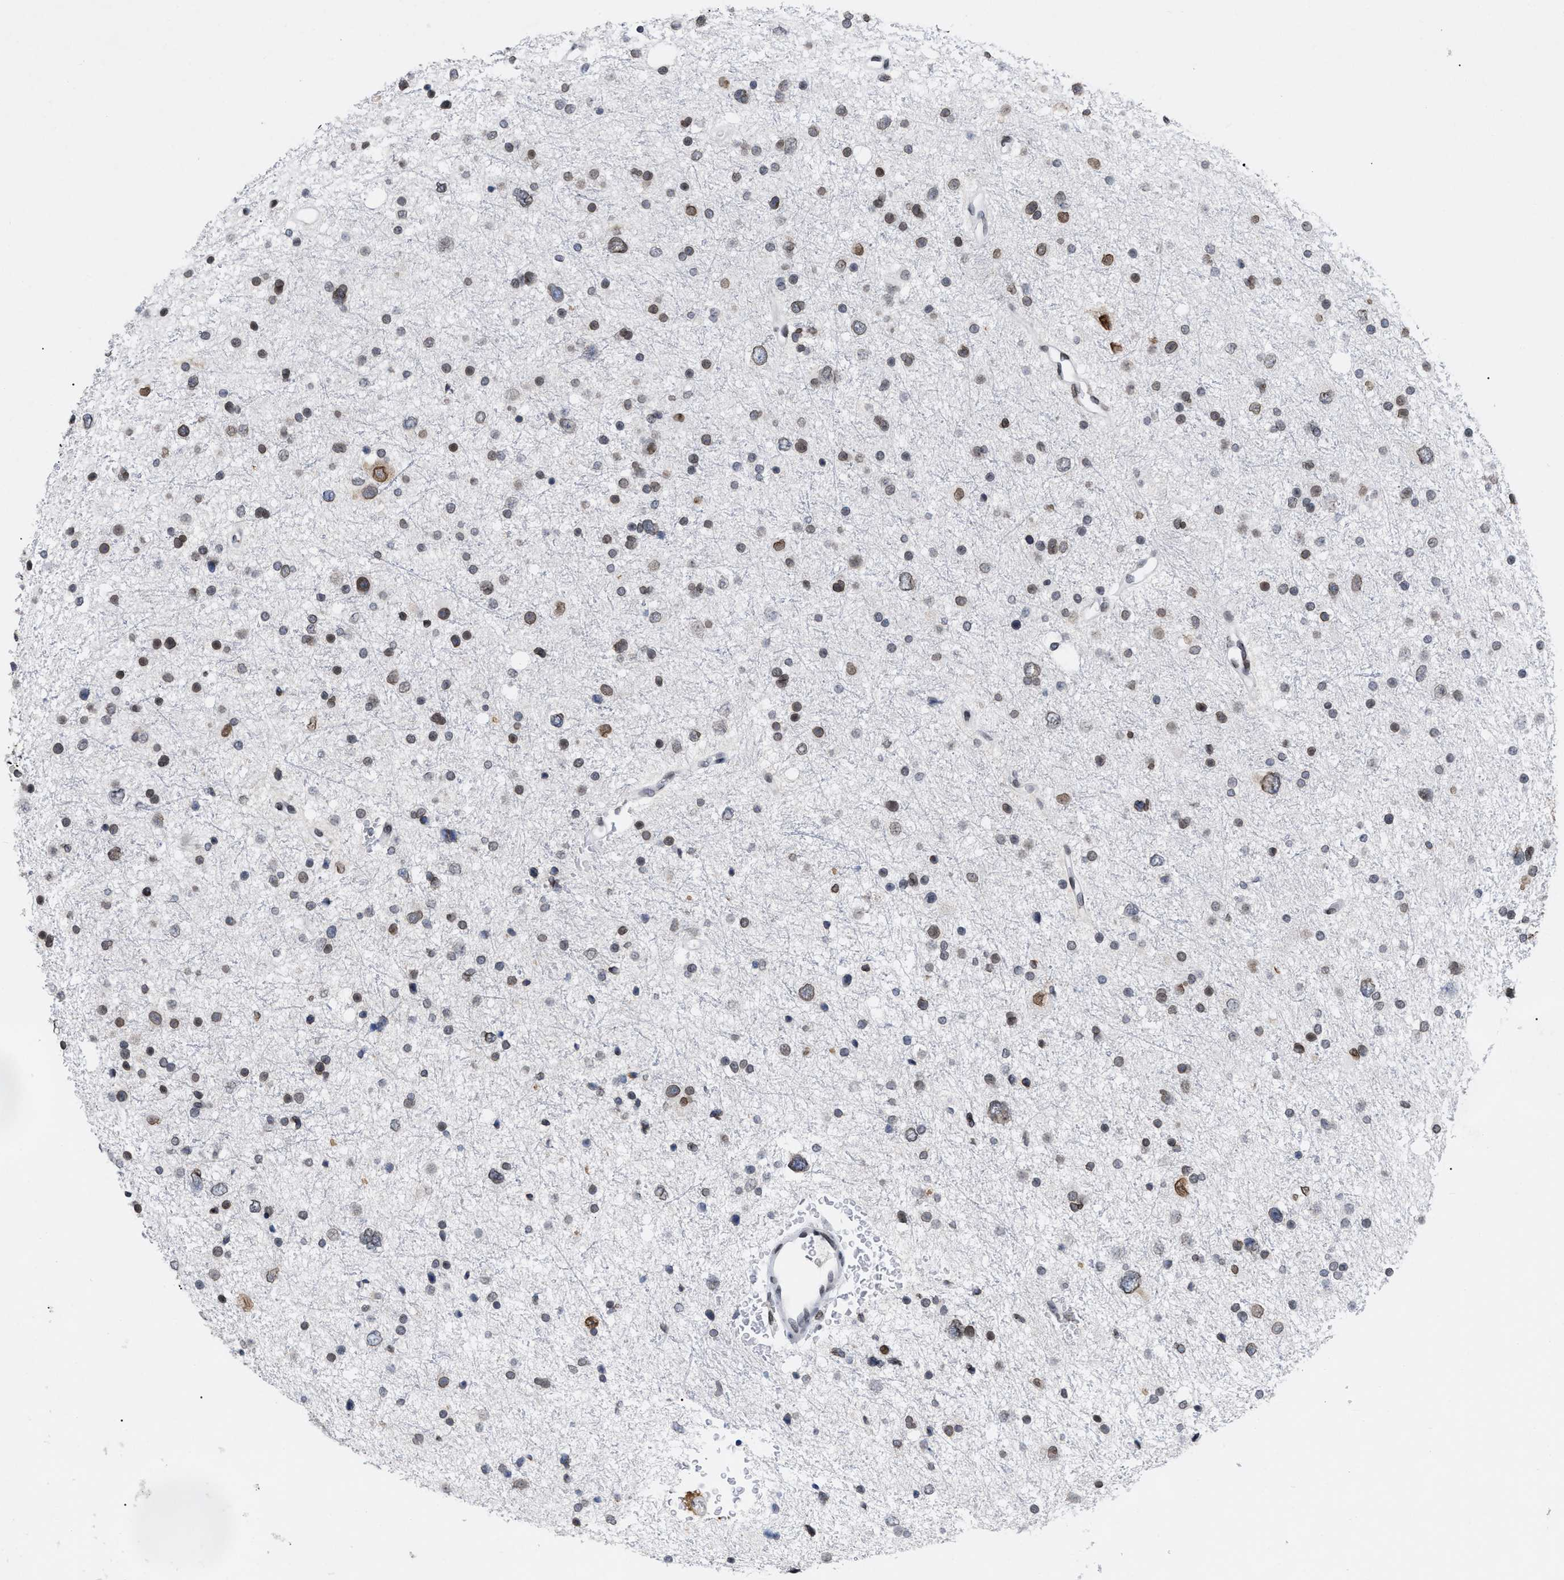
{"staining": {"intensity": "moderate", "quantity": ">75%", "location": "cytoplasmic/membranous,nuclear"}, "tissue": "glioma", "cell_type": "Tumor cells", "image_type": "cancer", "snomed": [{"axis": "morphology", "description": "Glioma, malignant, Low grade"}, {"axis": "topography", "description": "Brain"}], "caption": "Malignant low-grade glioma was stained to show a protein in brown. There is medium levels of moderate cytoplasmic/membranous and nuclear positivity in about >75% of tumor cells.", "gene": "TPR", "patient": {"sex": "female", "age": 37}}